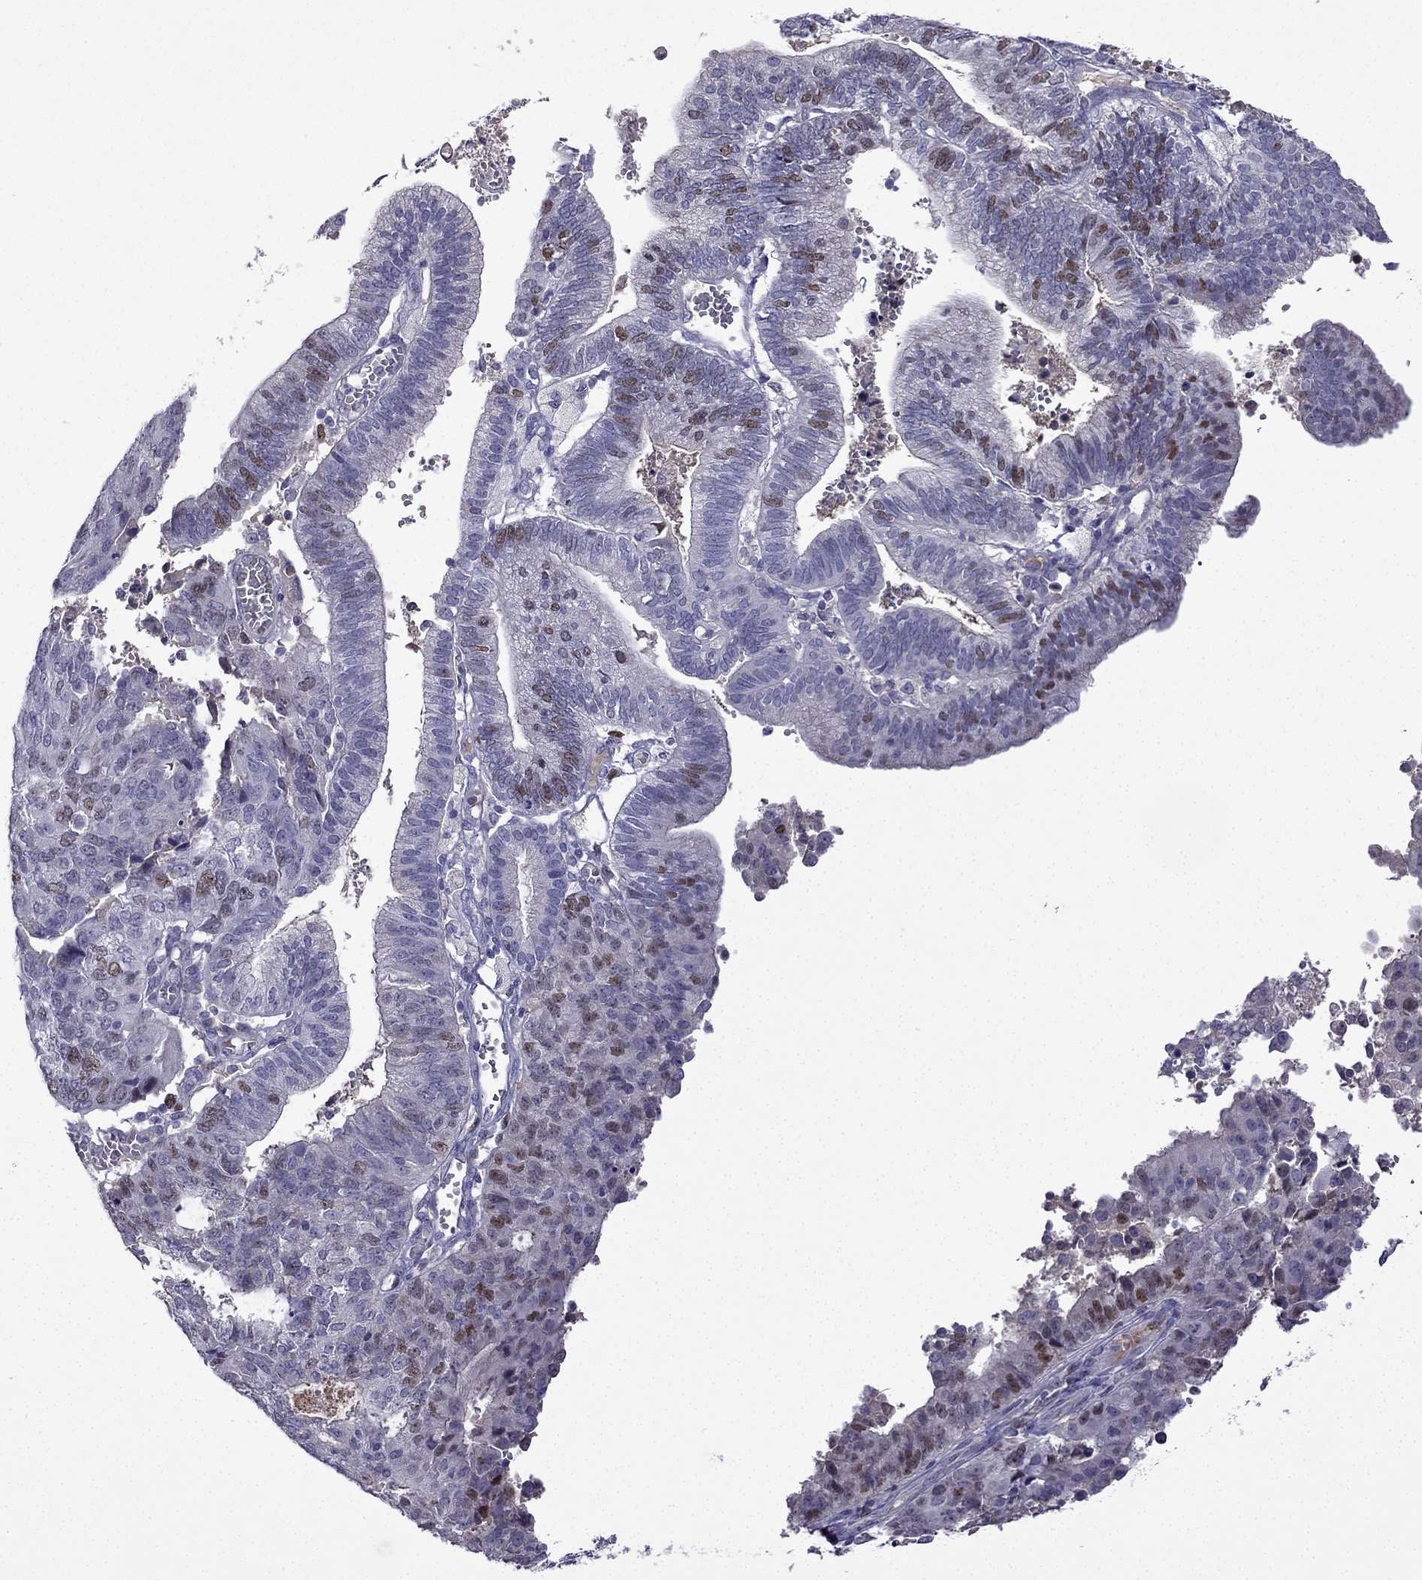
{"staining": {"intensity": "moderate", "quantity": "<25%", "location": "nuclear"}, "tissue": "endometrial cancer", "cell_type": "Tumor cells", "image_type": "cancer", "snomed": [{"axis": "morphology", "description": "Adenocarcinoma, NOS"}, {"axis": "topography", "description": "Endometrium"}], "caption": "Protein staining shows moderate nuclear expression in about <25% of tumor cells in endometrial cancer.", "gene": "UHRF1", "patient": {"sex": "female", "age": 82}}